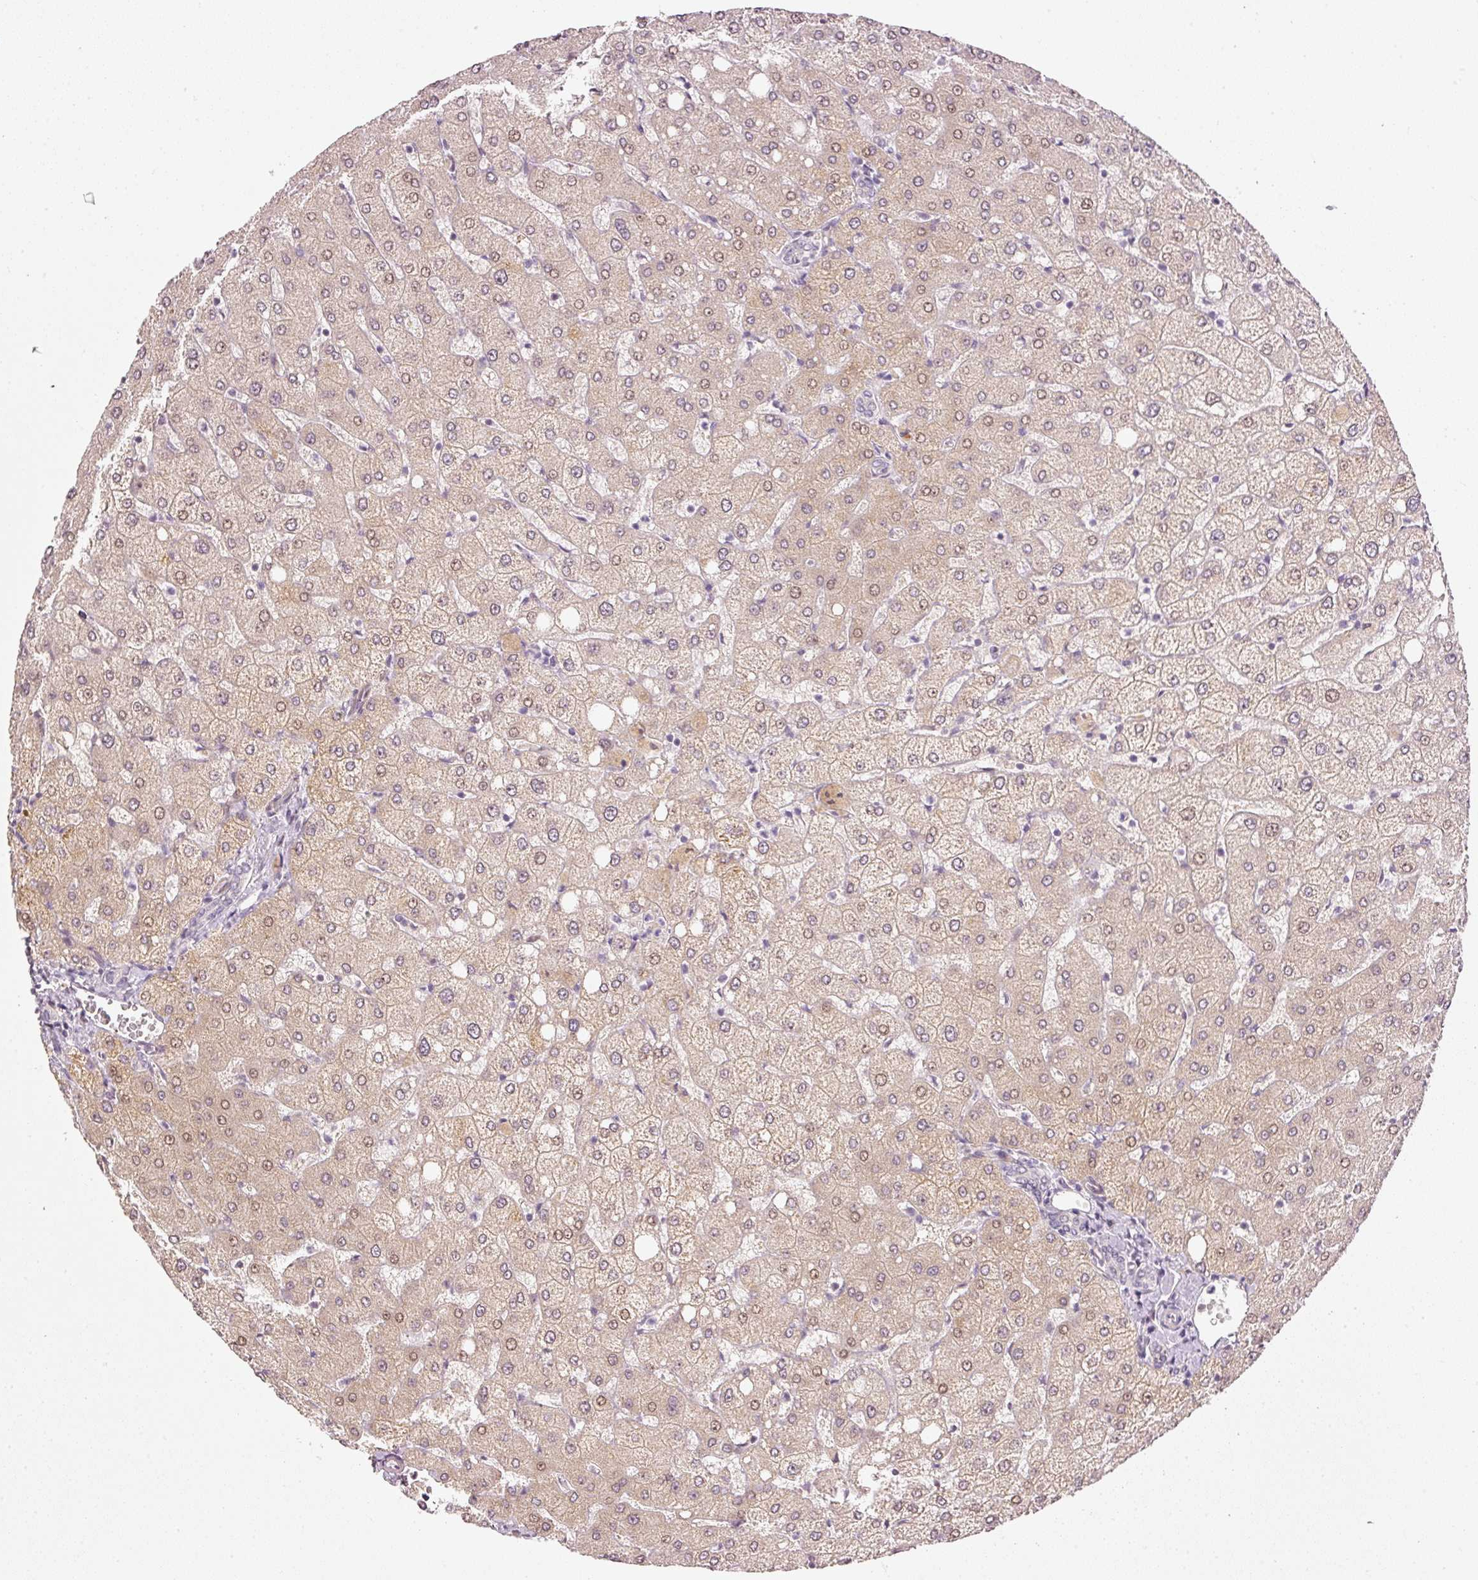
{"staining": {"intensity": "negative", "quantity": "none", "location": "none"}, "tissue": "liver", "cell_type": "Cholangiocytes", "image_type": "normal", "snomed": [{"axis": "morphology", "description": "Normal tissue, NOS"}, {"axis": "topography", "description": "Liver"}], "caption": "IHC image of benign liver: liver stained with DAB (3,3'-diaminobenzidine) exhibits no significant protein expression in cholangiocytes. (Brightfield microscopy of DAB (3,3'-diaminobenzidine) immunohistochemistry at high magnification).", "gene": "NRDE2", "patient": {"sex": "female", "age": 54}}